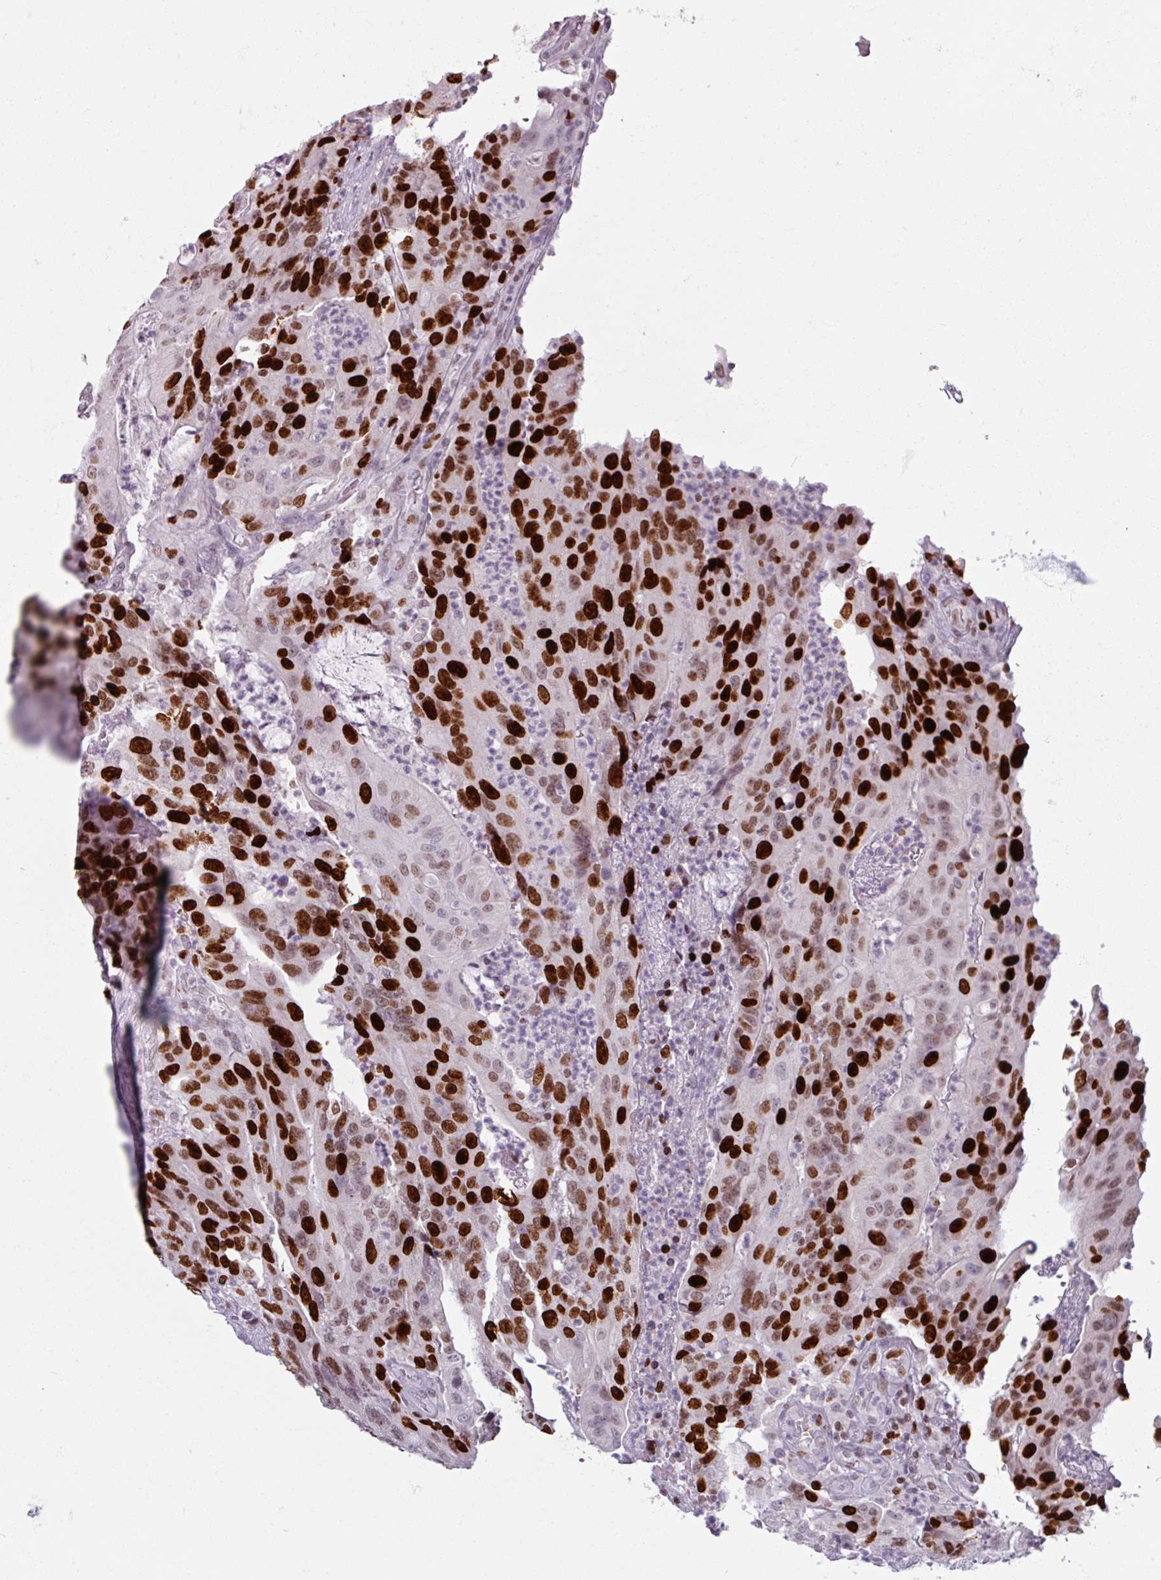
{"staining": {"intensity": "strong", "quantity": "25%-75%", "location": "nuclear"}, "tissue": "colorectal cancer", "cell_type": "Tumor cells", "image_type": "cancer", "snomed": [{"axis": "morphology", "description": "Adenocarcinoma, NOS"}, {"axis": "topography", "description": "Colon"}], "caption": "Tumor cells demonstrate high levels of strong nuclear staining in approximately 25%-75% of cells in human colorectal adenocarcinoma.", "gene": "ATAD2", "patient": {"sex": "male", "age": 83}}